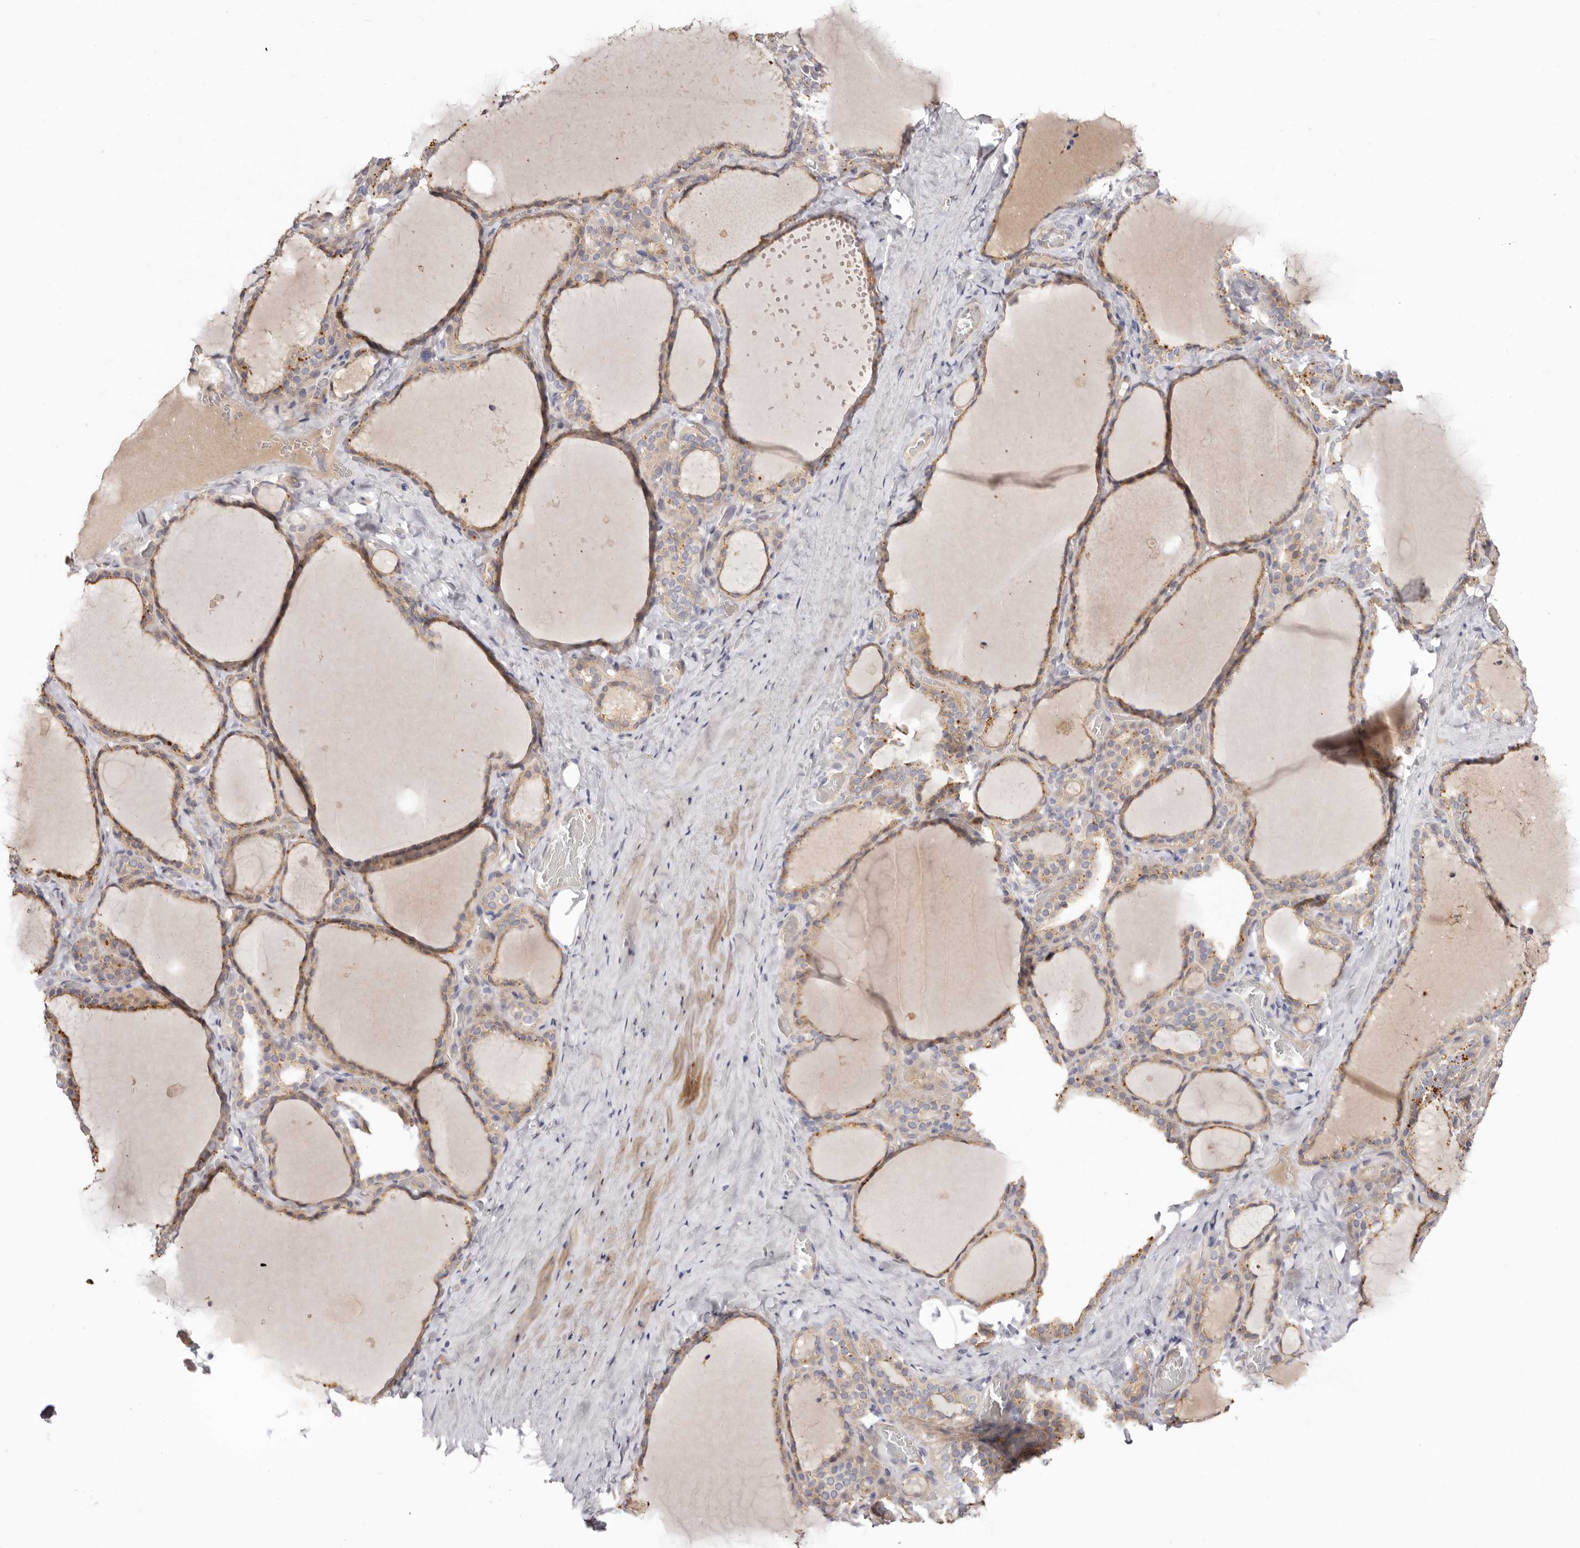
{"staining": {"intensity": "weak", "quantity": ">75%", "location": "cytoplasmic/membranous"}, "tissue": "thyroid gland", "cell_type": "Glandular cells", "image_type": "normal", "snomed": [{"axis": "morphology", "description": "Normal tissue, NOS"}, {"axis": "topography", "description": "Thyroid gland"}], "caption": "Brown immunohistochemical staining in benign human thyroid gland displays weak cytoplasmic/membranous staining in about >75% of glandular cells. The protein is stained brown, and the nuclei are stained in blue (DAB (3,3'-diaminobenzidine) IHC with brightfield microscopy, high magnification).", "gene": "STK16", "patient": {"sex": "female", "age": 22}}